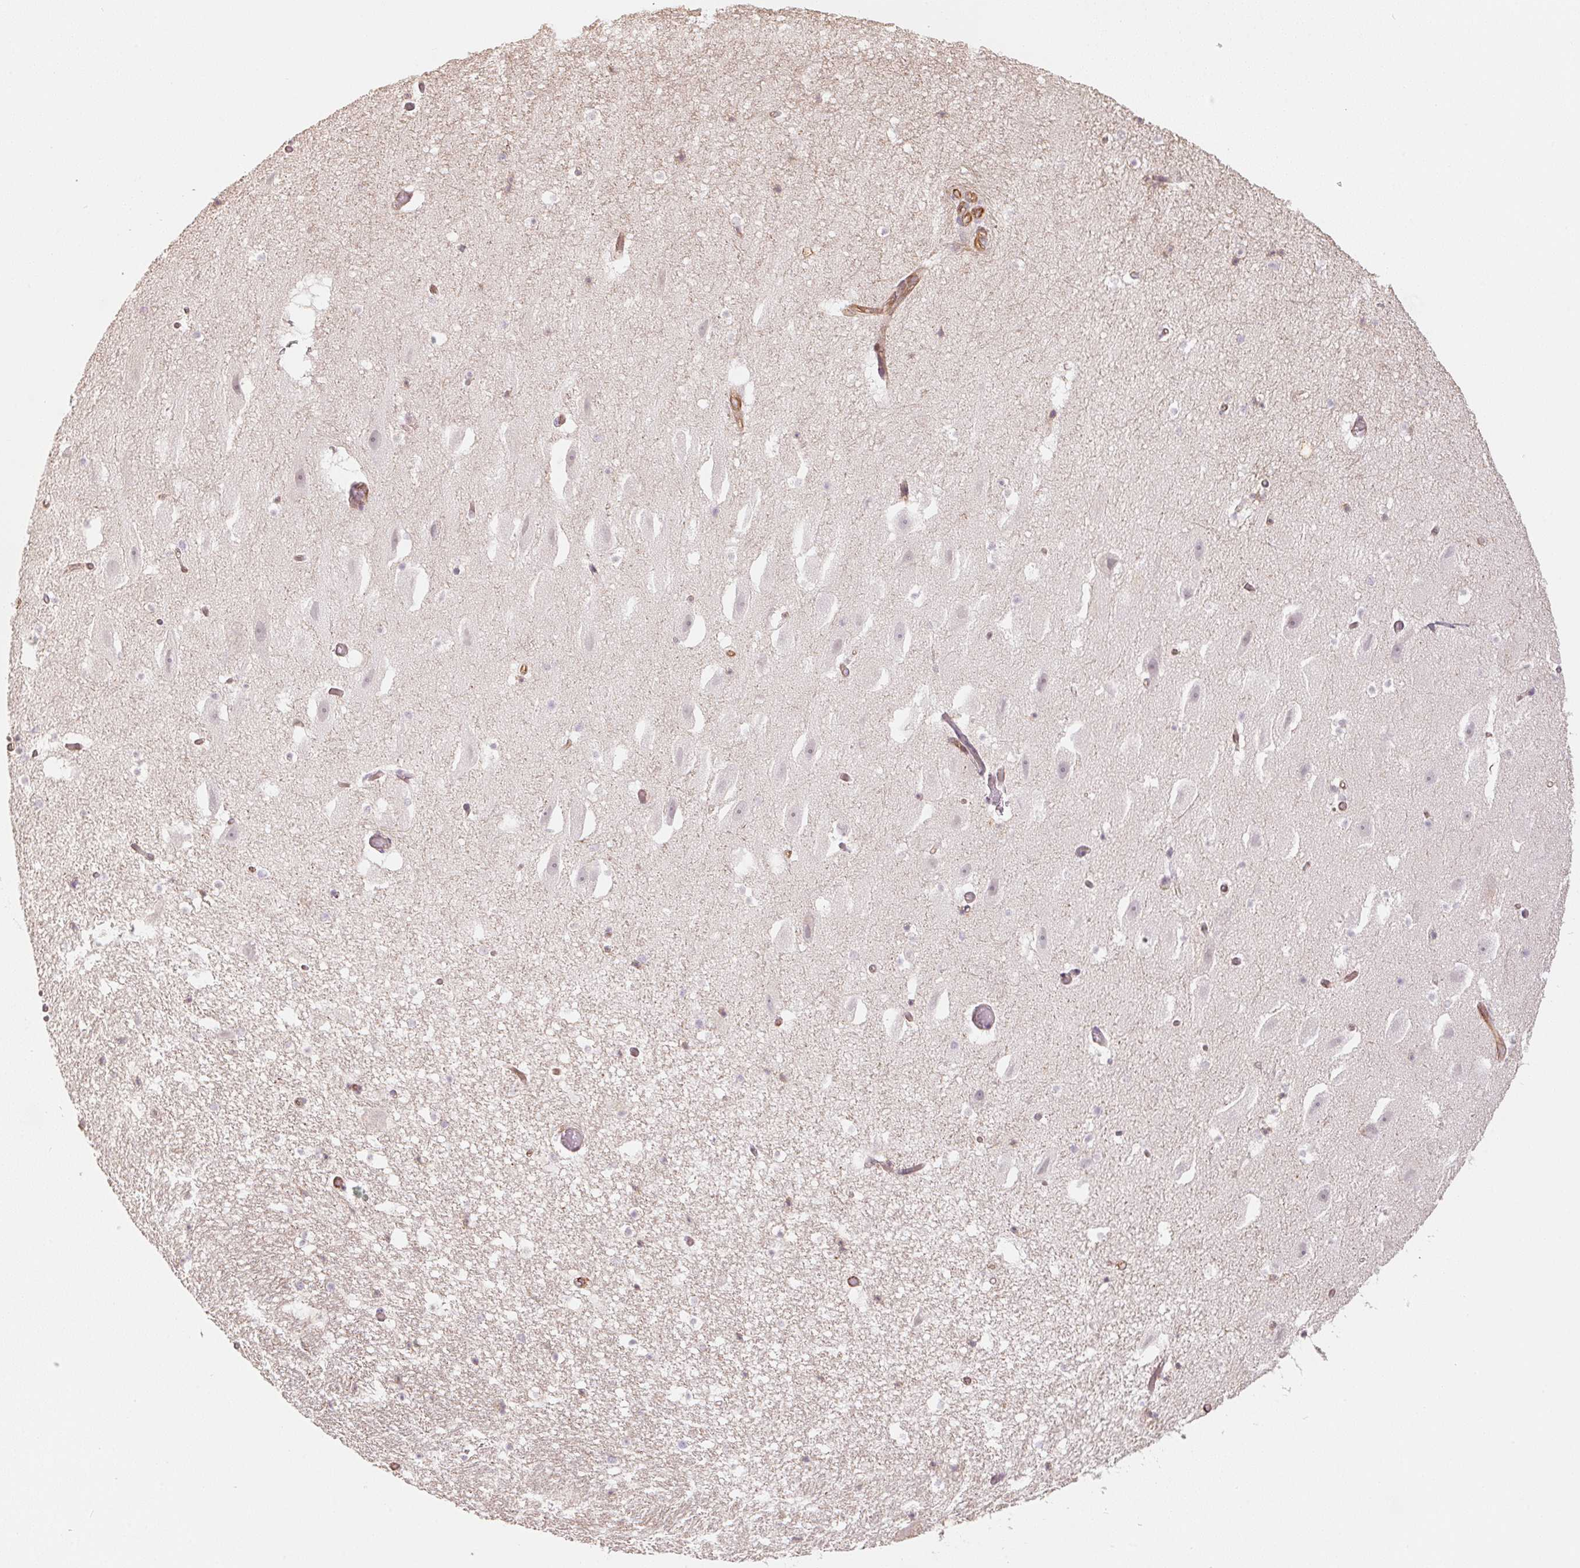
{"staining": {"intensity": "weak", "quantity": "<25%", "location": "nuclear"}, "tissue": "hippocampus", "cell_type": "Glial cells", "image_type": "normal", "snomed": [{"axis": "morphology", "description": "Normal tissue, NOS"}, {"axis": "topography", "description": "Hippocampus"}], "caption": "DAB (3,3'-diaminobenzidine) immunohistochemical staining of normal hippocampus demonstrates no significant expression in glial cells. (IHC, brightfield microscopy, high magnification).", "gene": "FOXR2", "patient": {"sex": "male", "age": 26}}